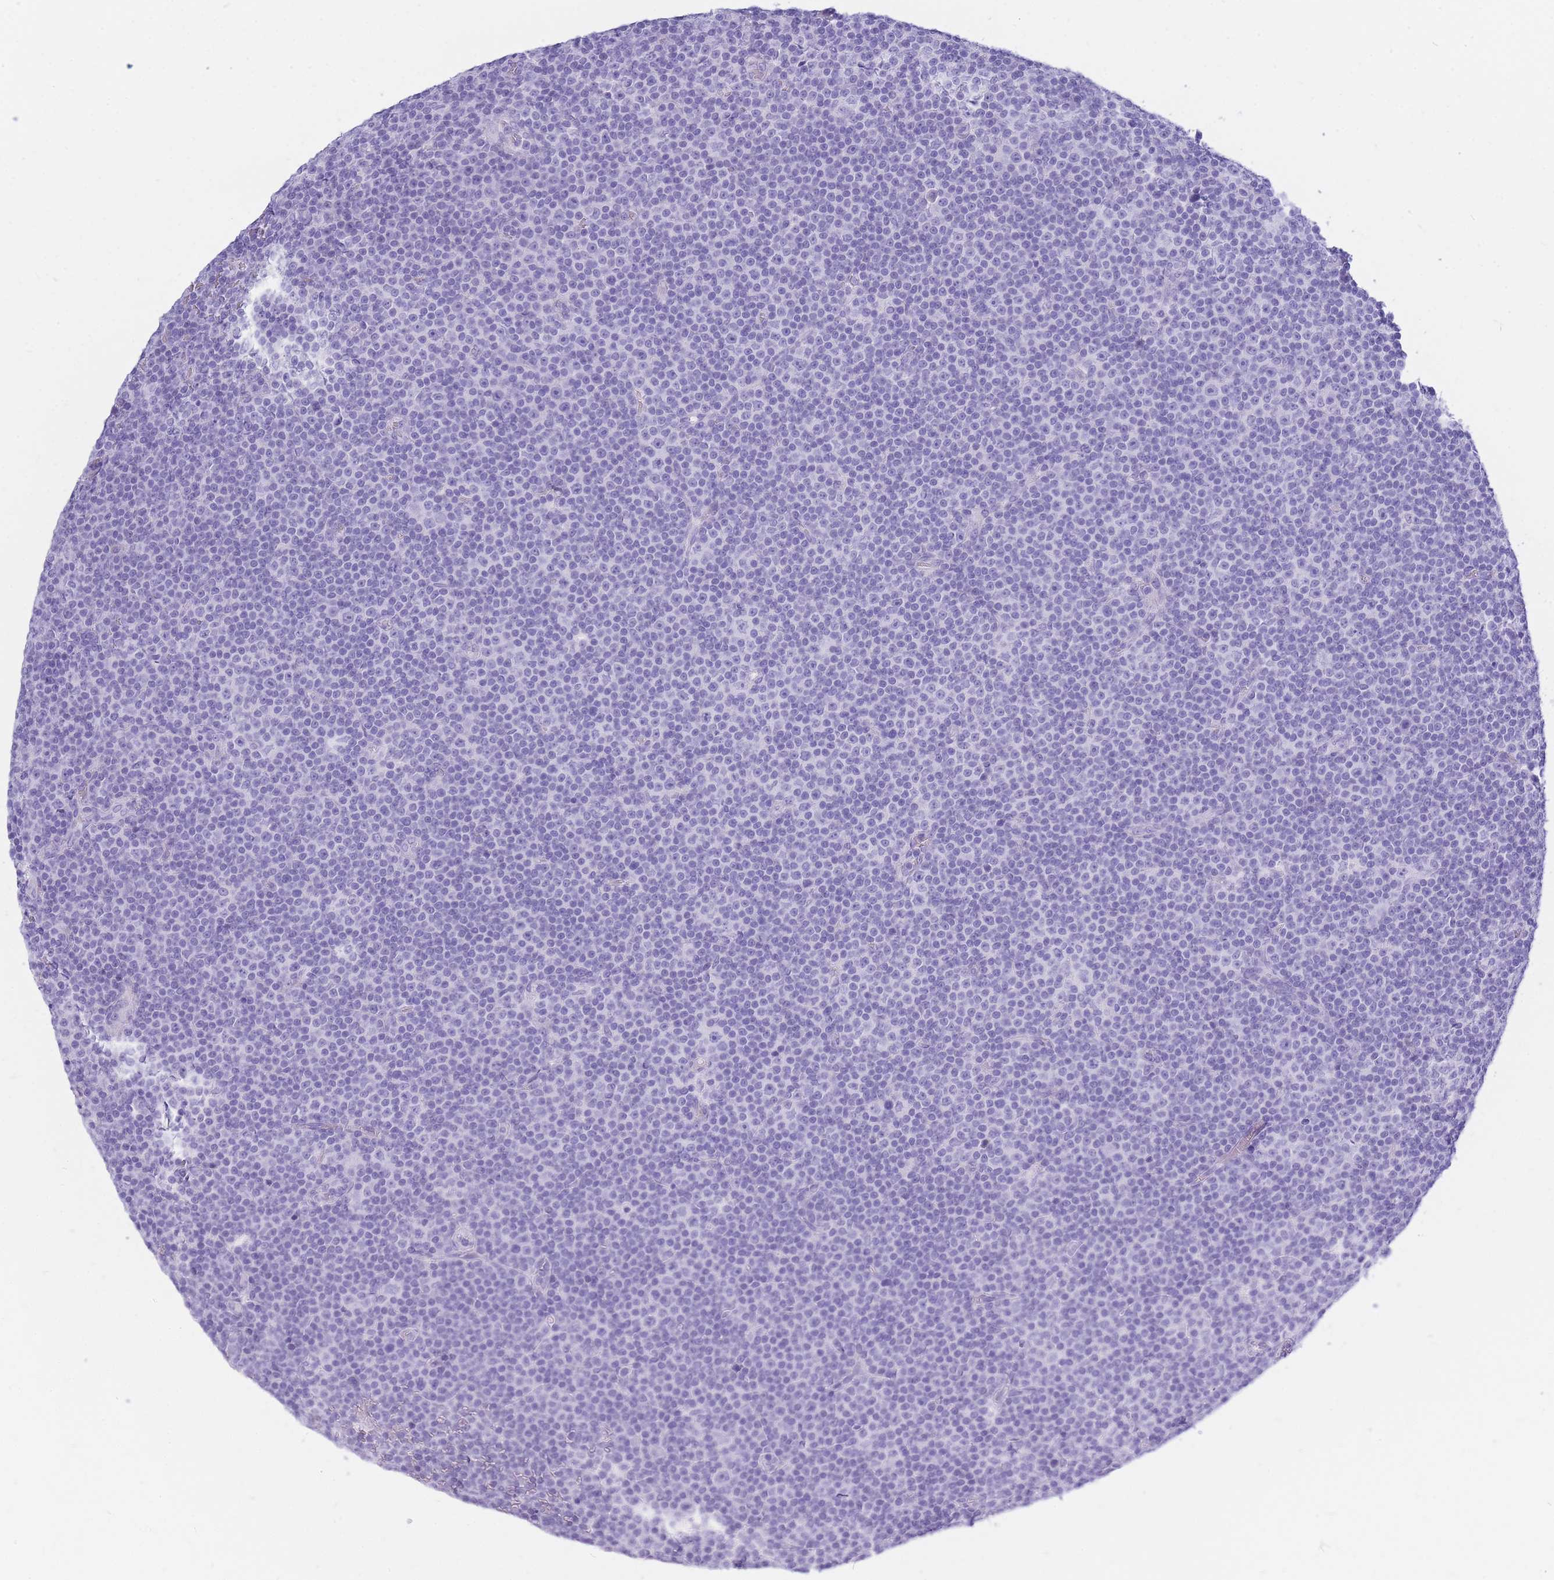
{"staining": {"intensity": "negative", "quantity": "none", "location": "none"}, "tissue": "lymphoma", "cell_type": "Tumor cells", "image_type": "cancer", "snomed": [{"axis": "morphology", "description": "Malignant lymphoma, non-Hodgkin's type, Low grade"}, {"axis": "topography", "description": "Lymph node"}], "caption": "Protein analysis of lymphoma demonstrates no significant positivity in tumor cells. Brightfield microscopy of immunohistochemistry (IHC) stained with DAB (3,3'-diaminobenzidine) (brown) and hematoxylin (blue), captured at high magnification.", "gene": "ZFP62", "patient": {"sex": "female", "age": 67}}